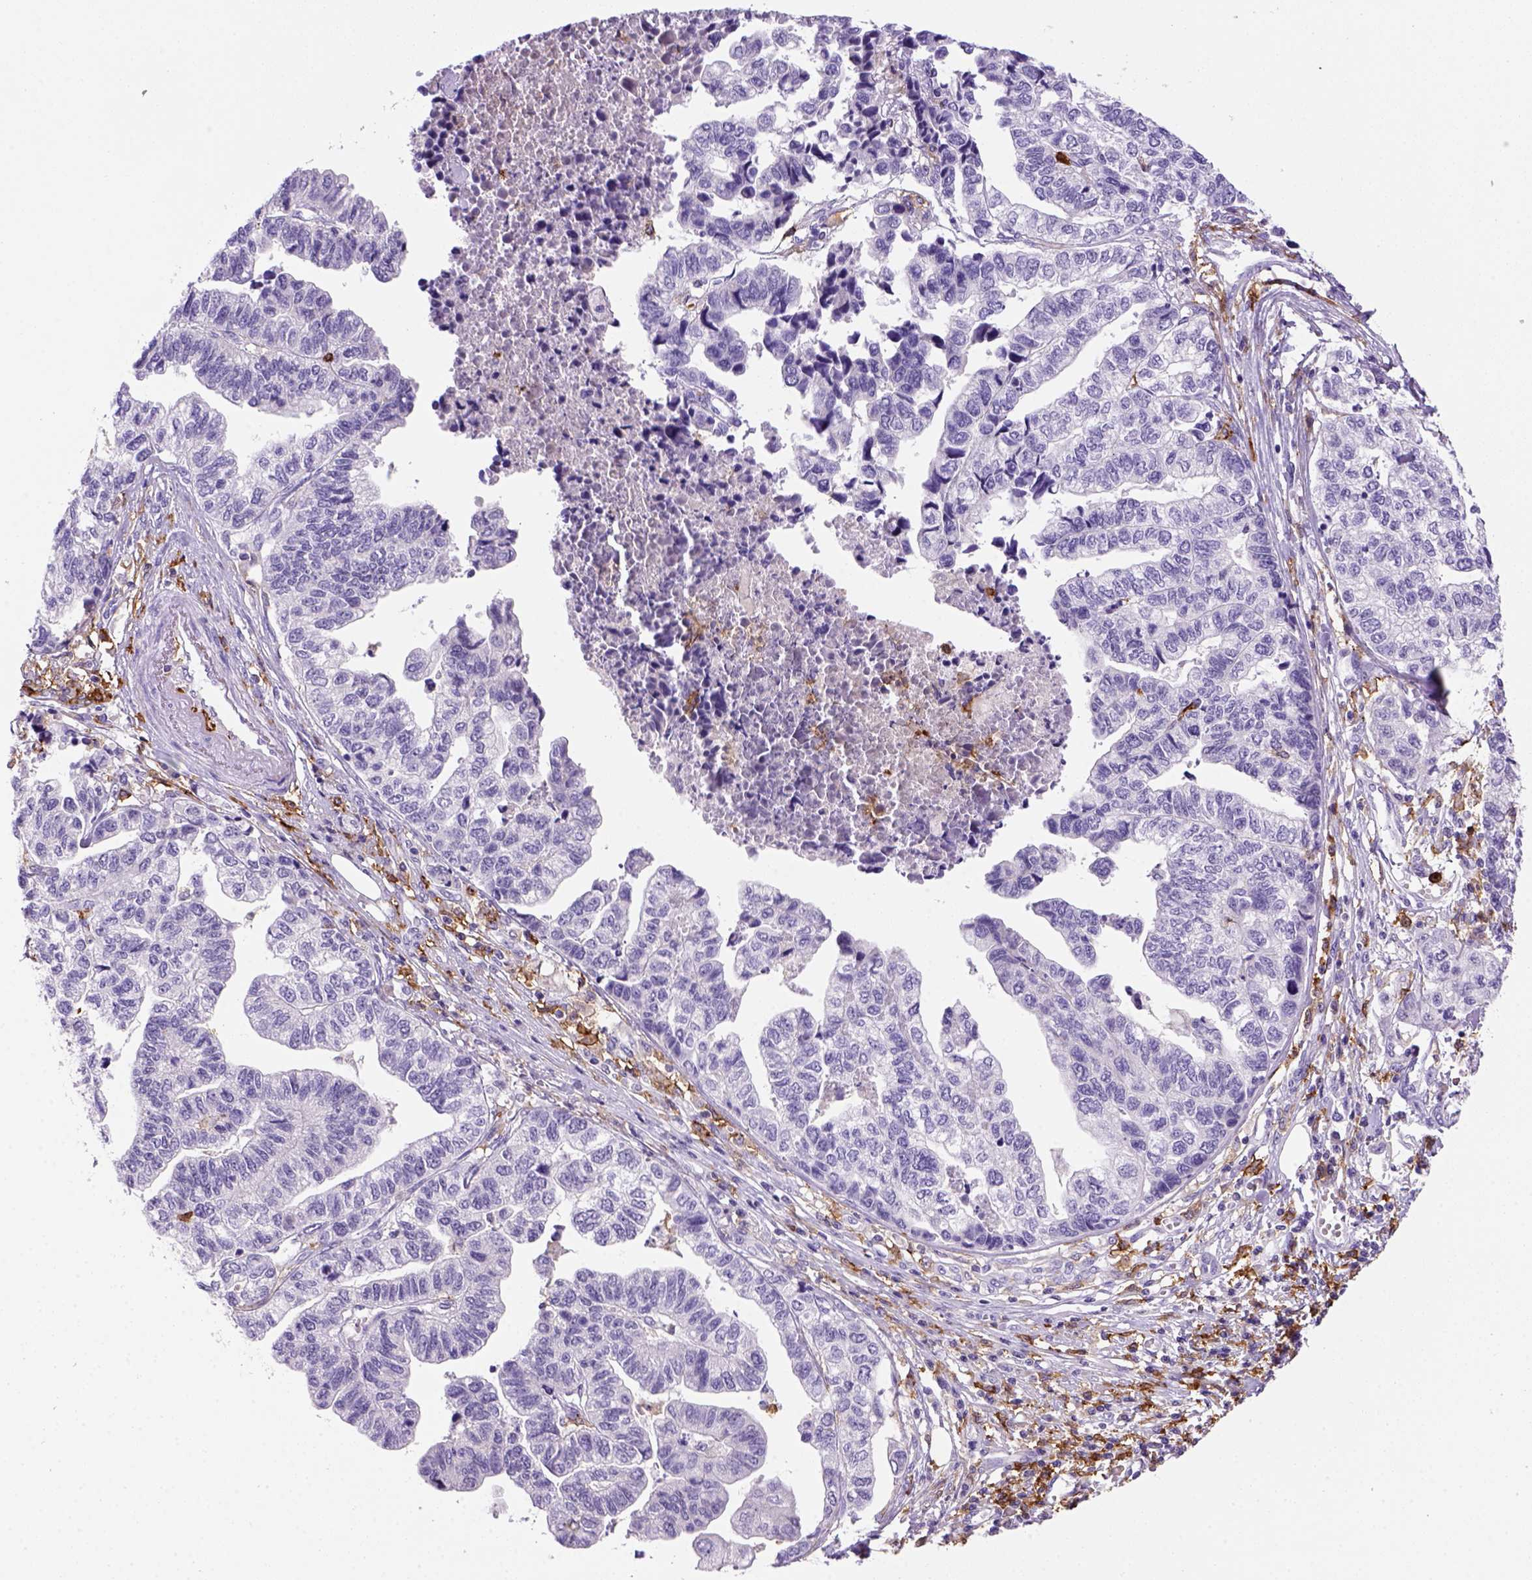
{"staining": {"intensity": "negative", "quantity": "none", "location": "none"}, "tissue": "stomach cancer", "cell_type": "Tumor cells", "image_type": "cancer", "snomed": [{"axis": "morphology", "description": "Adenocarcinoma, NOS"}, {"axis": "topography", "description": "Stomach, upper"}], "caption": "This is an immunohistochemistry (IHC) image of human stomach cancer. There is no expression in tumor cells.", "gene": "CD14", "patient": {"sex": "female", "age": 67}}